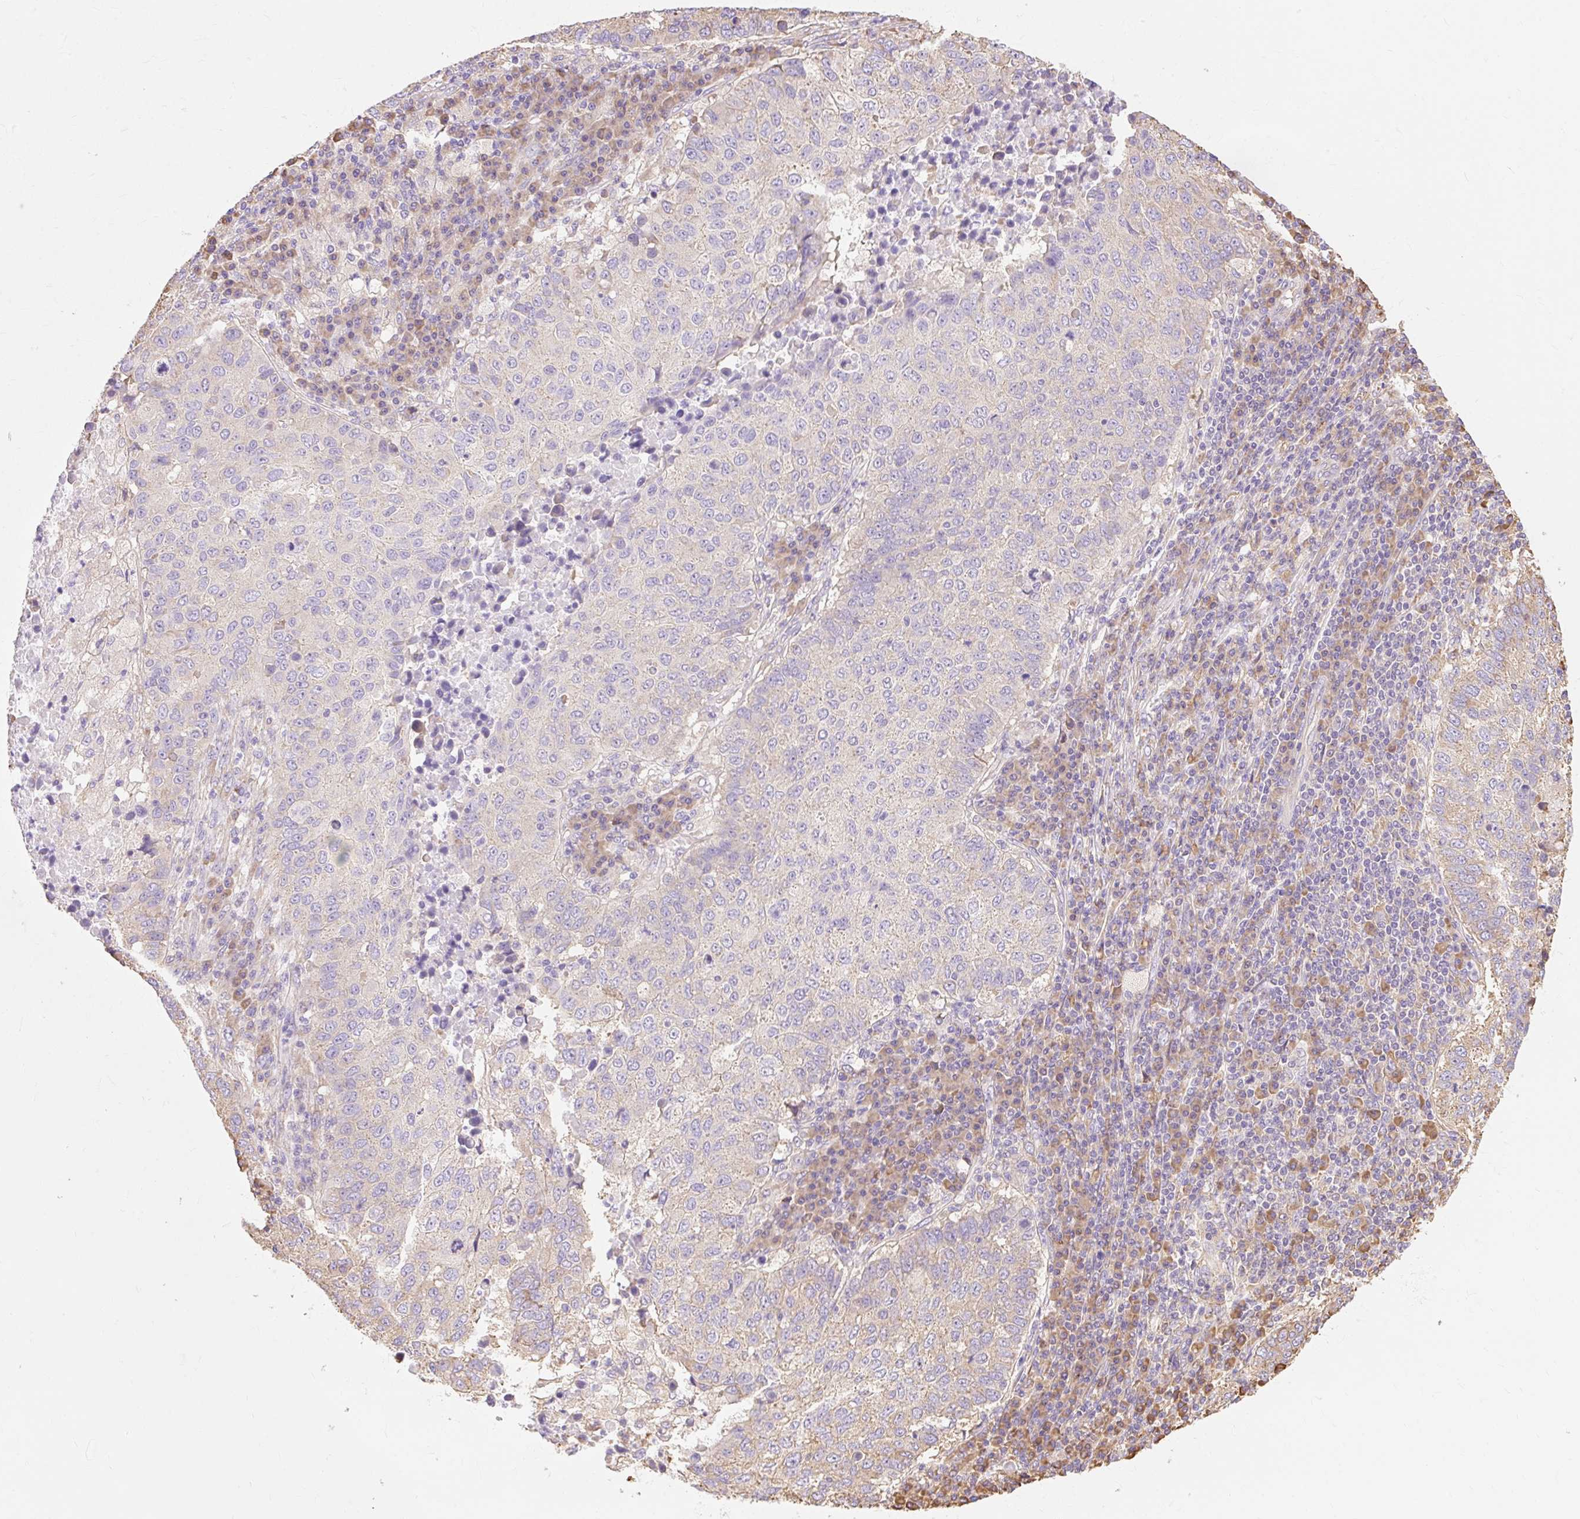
{"staining": {"intensity": "negative", "quantity": "none", "location": "none"}, "tissue": "lung cancer", "cell_type": "Tumor cells", "image_type": "cancer", "snomed": [{"axis": "morphology", "description": "Squamous cell carcinoma, NOS"}, {"axis": "topography", "description": "Lung"}], "caption": "This is a histopathology image of immunohistochemistry (IHC) staining of lung cancer (squamous cell carcinoma), which shows no staining in tumor cells.", "gene": "RPS17", "patient": {"sex": "male", "age": 73}}